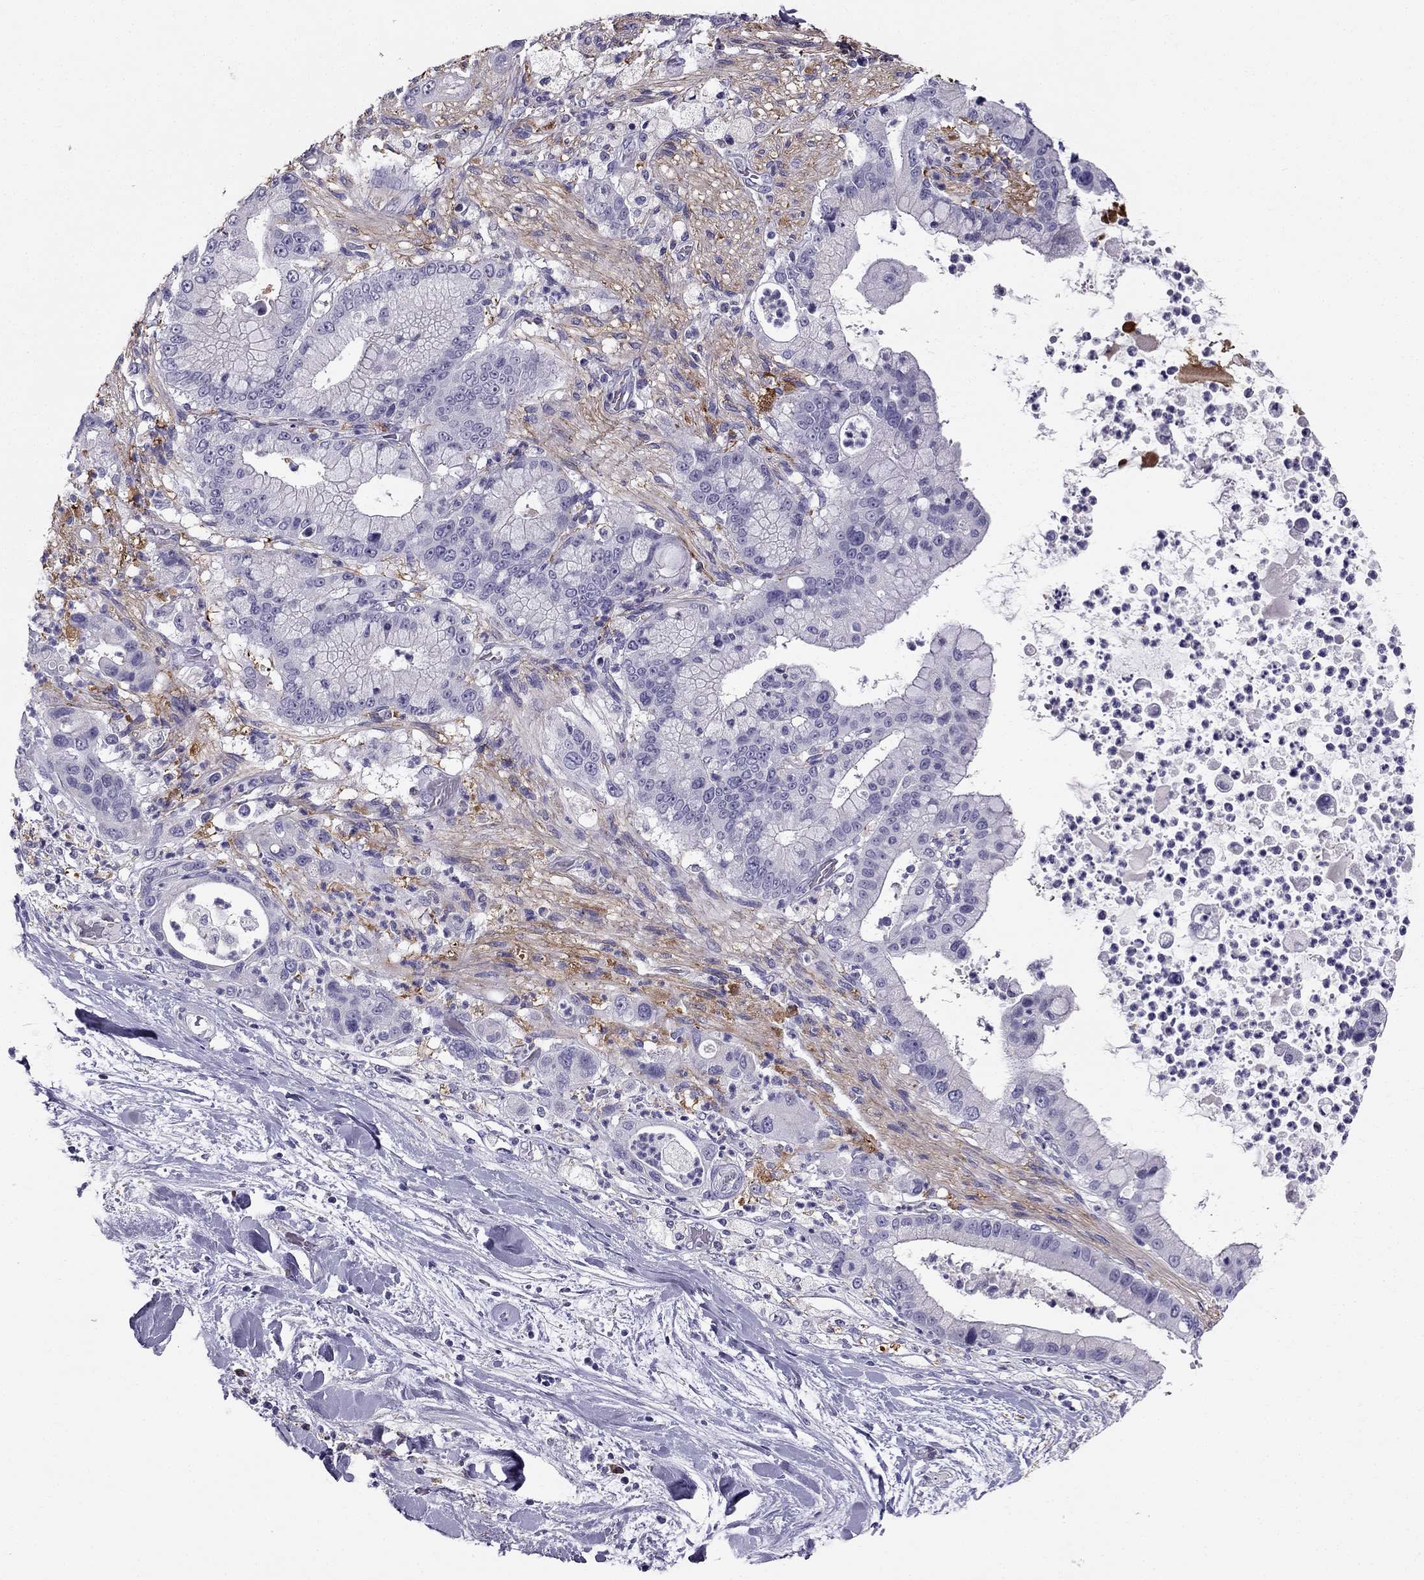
{"staining": {"intensity": "negative", "quantity": "none", "location": "none"}, "tissue": "liver cancer", "cell_type": "Tumor cells", "image_type": "cancer", "snomed": [{"axis": "morphology", "description": "Cholangiocarcinoma"}, {"axis": "topography", "description": "Liver"}], "caption": "Cholangiocarcinoma (liver) was stained to show a protein in brown. There is no significant expression in tumor cells.", "gene": "LMTK3", "patient": {"sex": "female", "age": 54}}